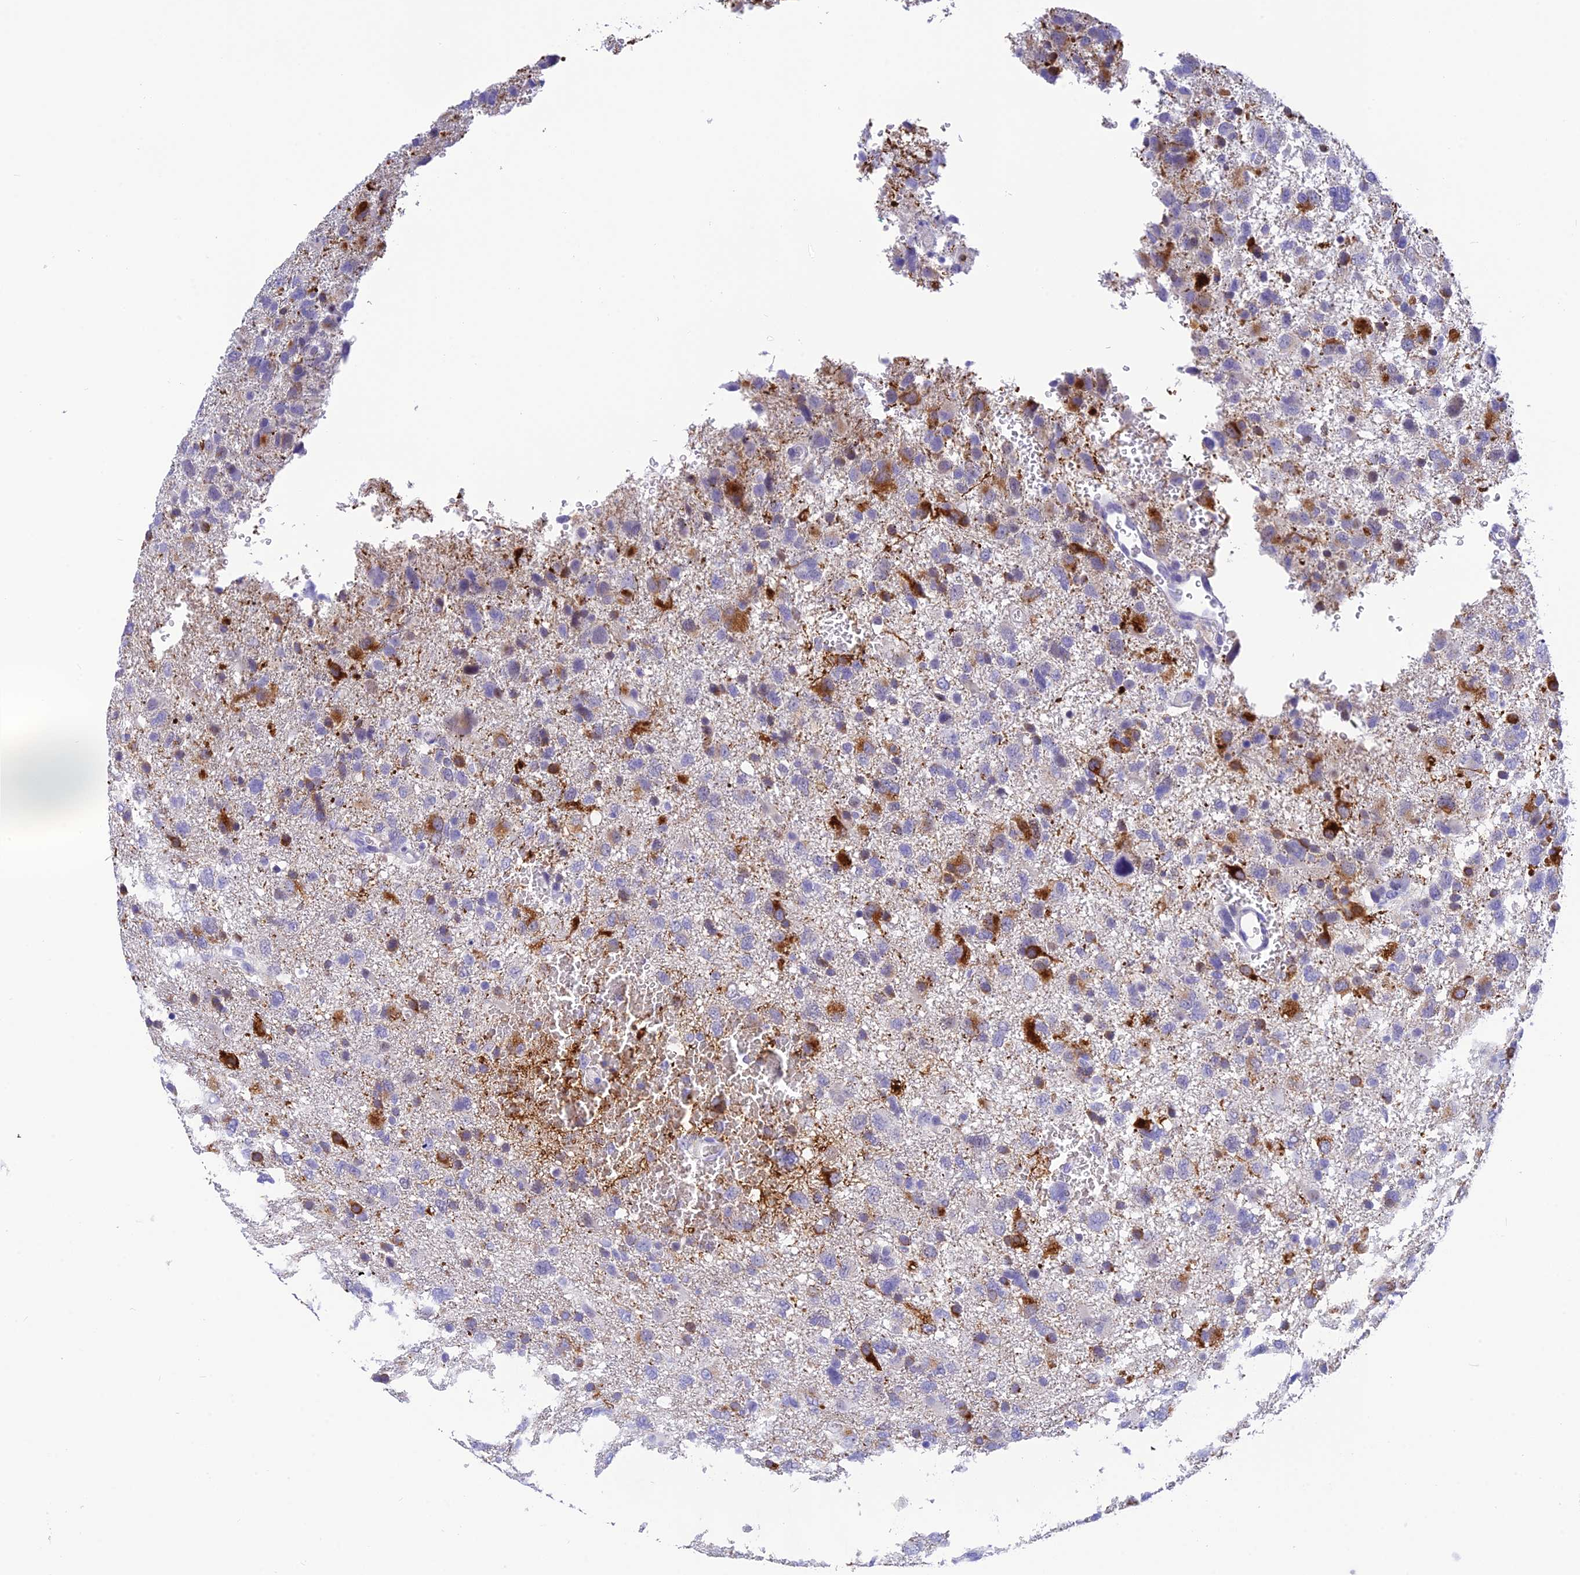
{"staining": {"intensity": "moderate", "quantity": "<25%", "location": "cytoplasmic/membranous"}, "tissue": "glioma", "cell_type": "Tumor cells", "image_type": "cancer", "snomed": [{"axis": "morphology", "description": "Glioma, malignant, High grade"}, {"axis": "topography", "description": "Brain"}], "caption": "DAB immunohistochemical staining of glioma demonstrates moderate cytoplasmic/membranous protein staining in approximately <25% of tumor cells. The protein of interest is shown in brown color, while the nuclei are stained blue.", "gene": "KDELR3", "patient": {"sex": "male", "age": 61}}